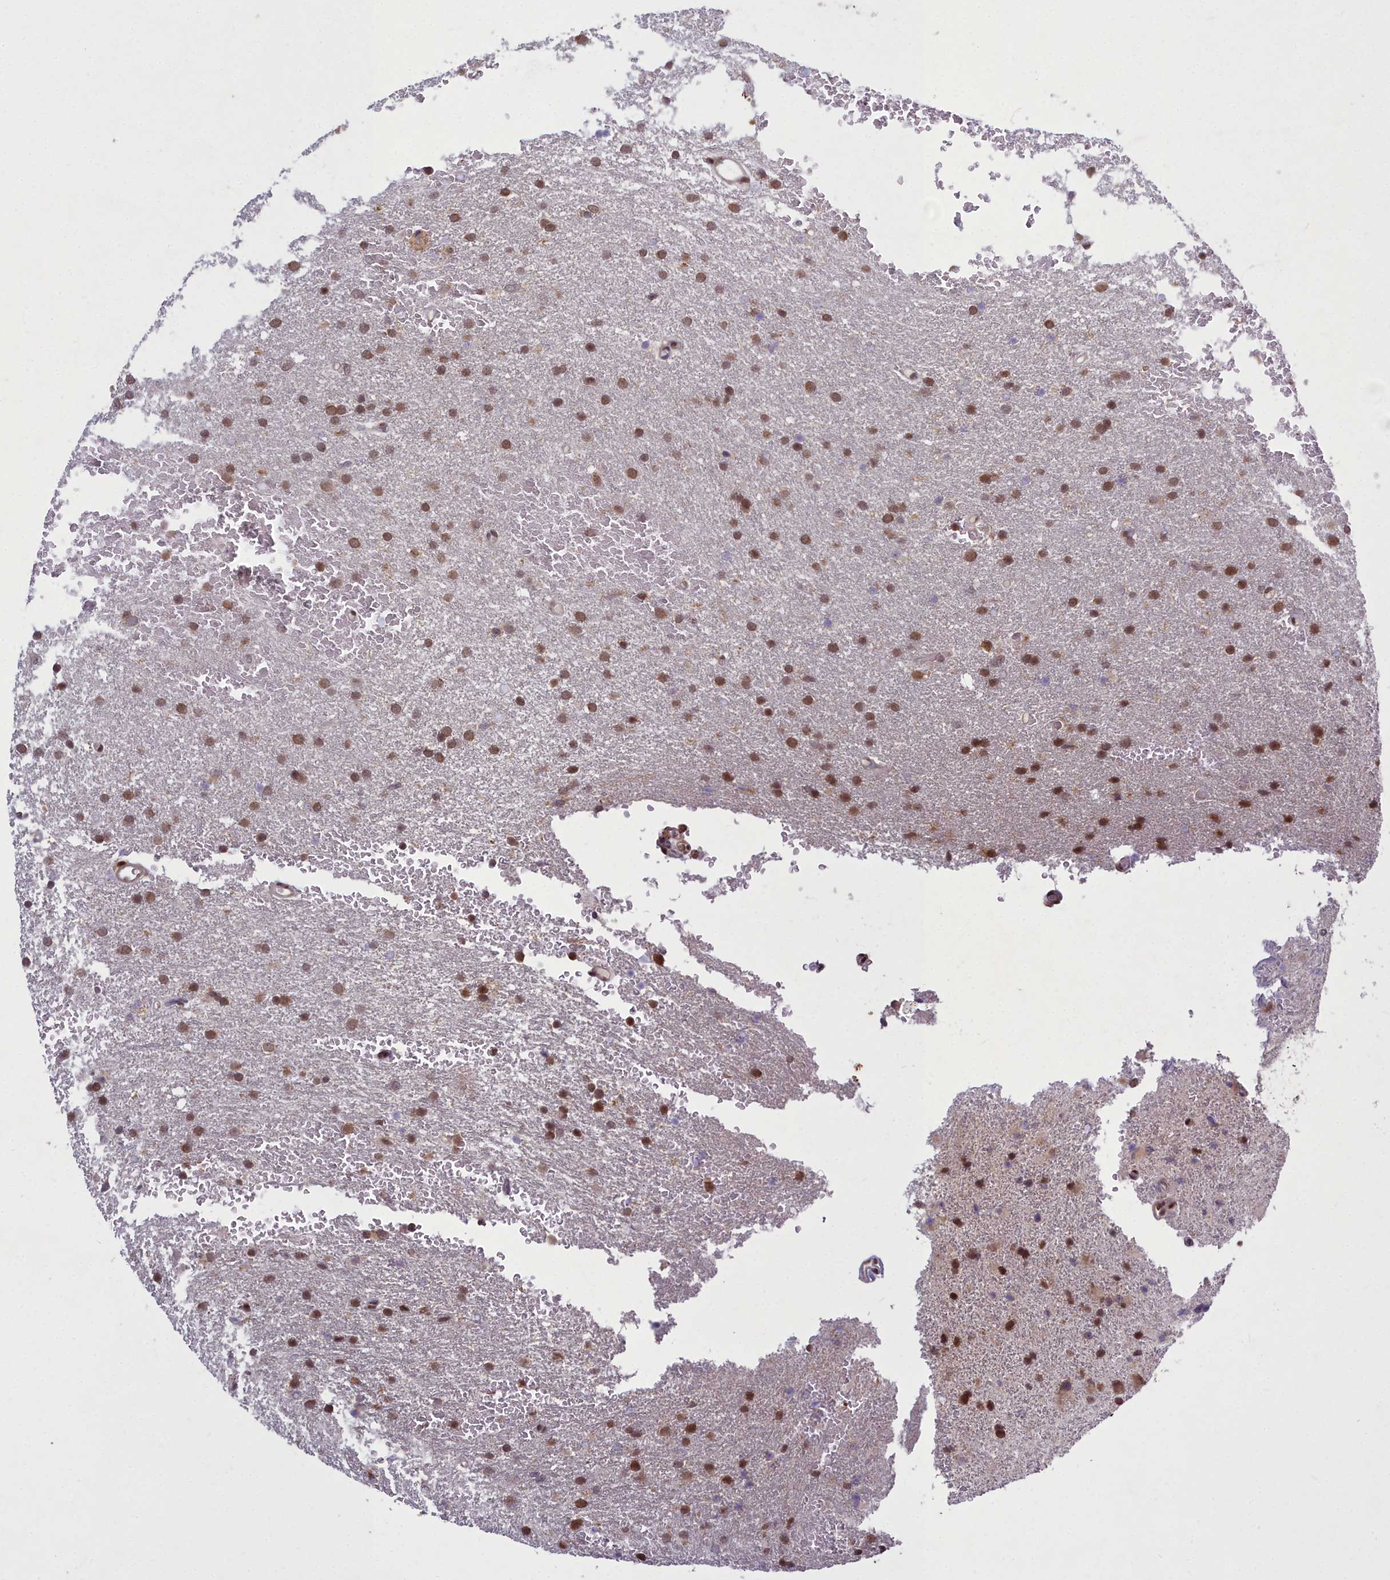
{"staining": {"intensity": "moderate", "quantity": ">75%", "location": "nuclear"}, "tissue": "glioma", "cell_type": "Tumor cells", "image_type": "cancer", "snomed": [{"axis": "morphology", "description": "Glioma, malignant, High grade"}, {"axis": "topography", "description": "Cerebral cortex"}], "caption": "Malignant glioma (high-grade) stained with IHC exhibits moderate nuclear staining in about >75% of tumor cells.", "gene": "GMEB1", "patient": {"sex": "female", "age": 36}}